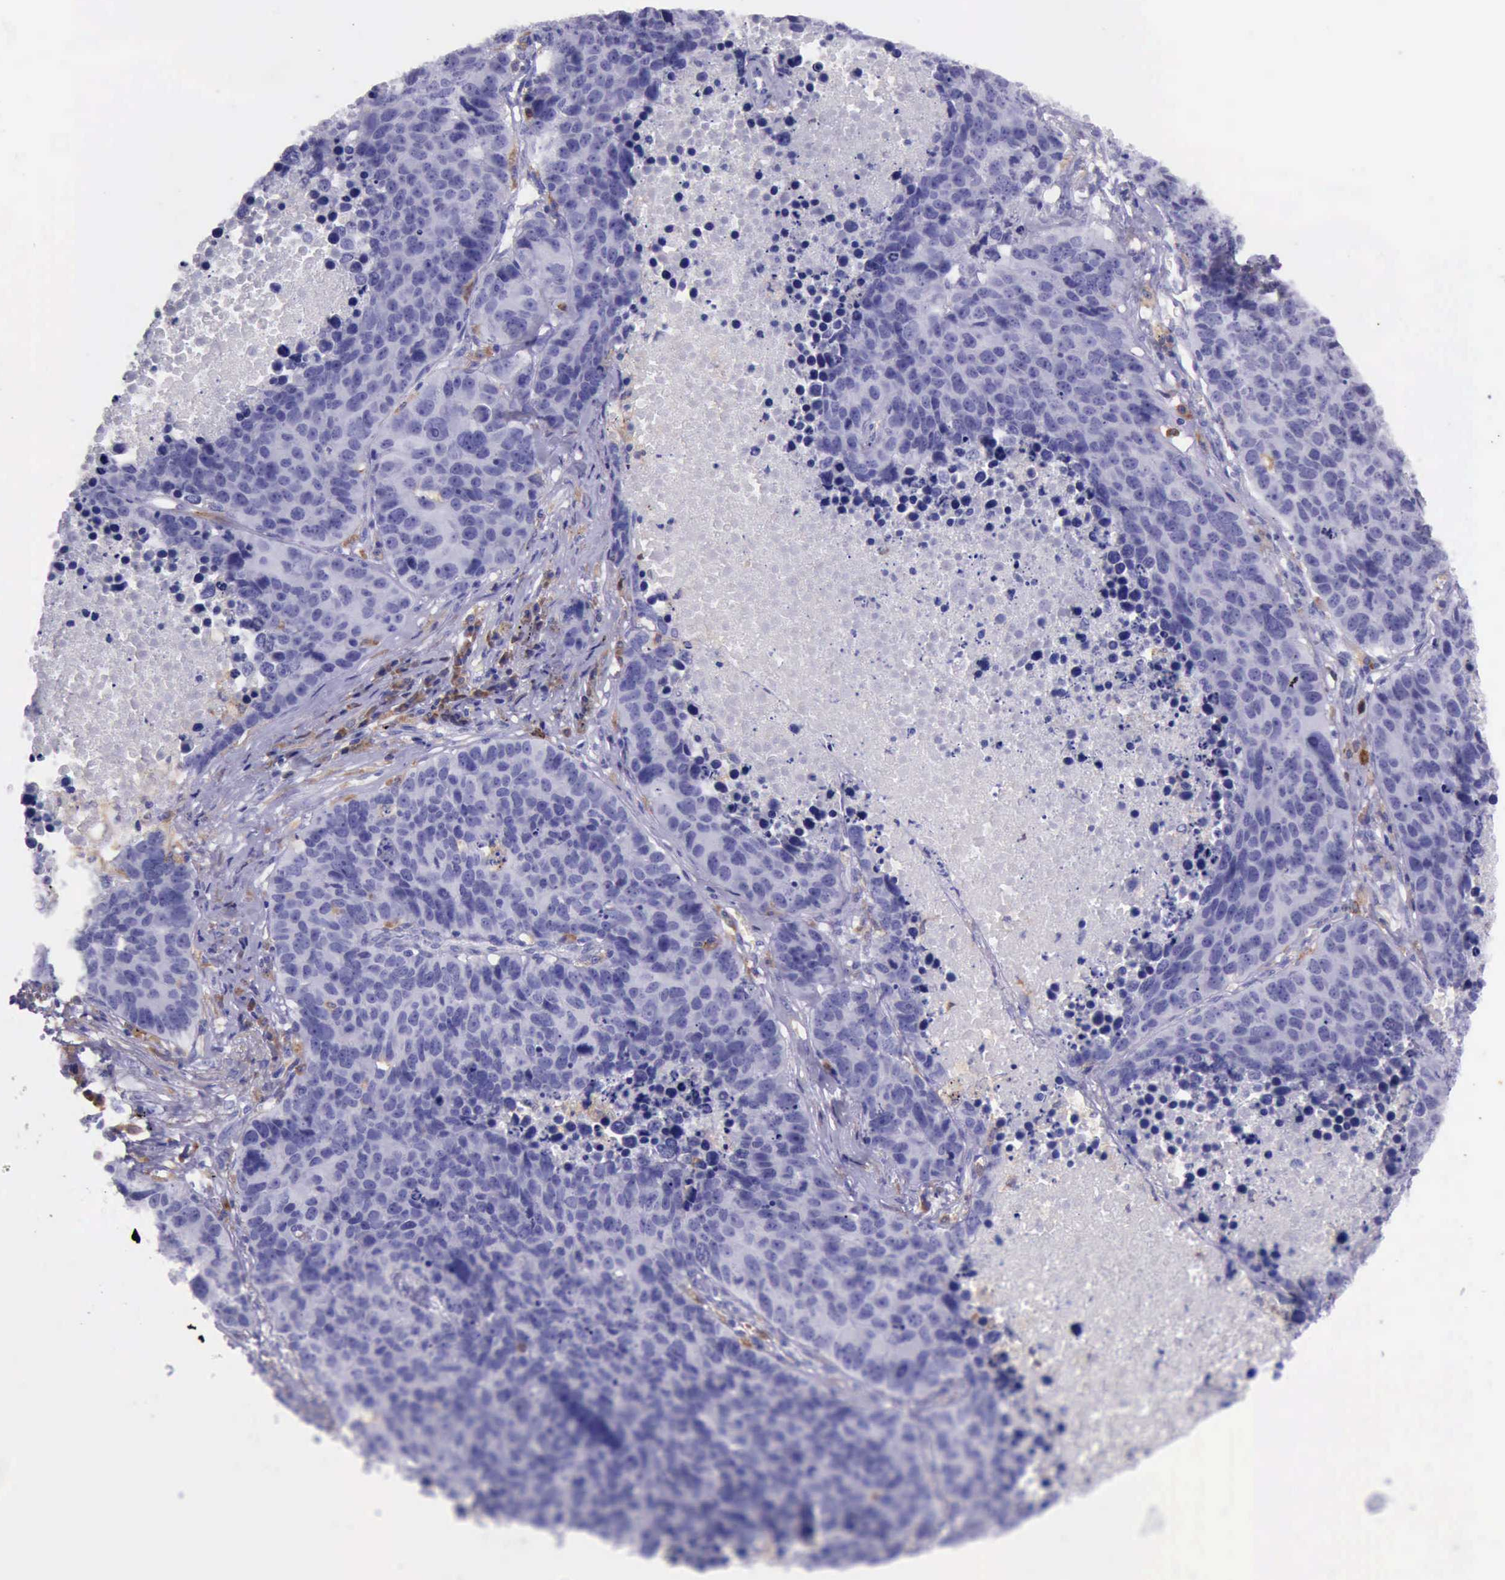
{"staining": {"intensity": "negative", "quantity": "none", "location": "none"}, "tissue": "lung cancer", "cell_type": "Tumor cells", "image_type": "cancer", "snomed": [{"axis": "morphology", "description": "Carcinoid, malignant, NOS"}, {"axis": "topography", "description": "Lung"}], "caption": "IHC photomicrograph of carcinoid (malignant) (lung) stained for a protein (brown), which reveals no positivity in tumor cells.", "gene": "BTK", "patient": {"sex": "male", "age": 60}}